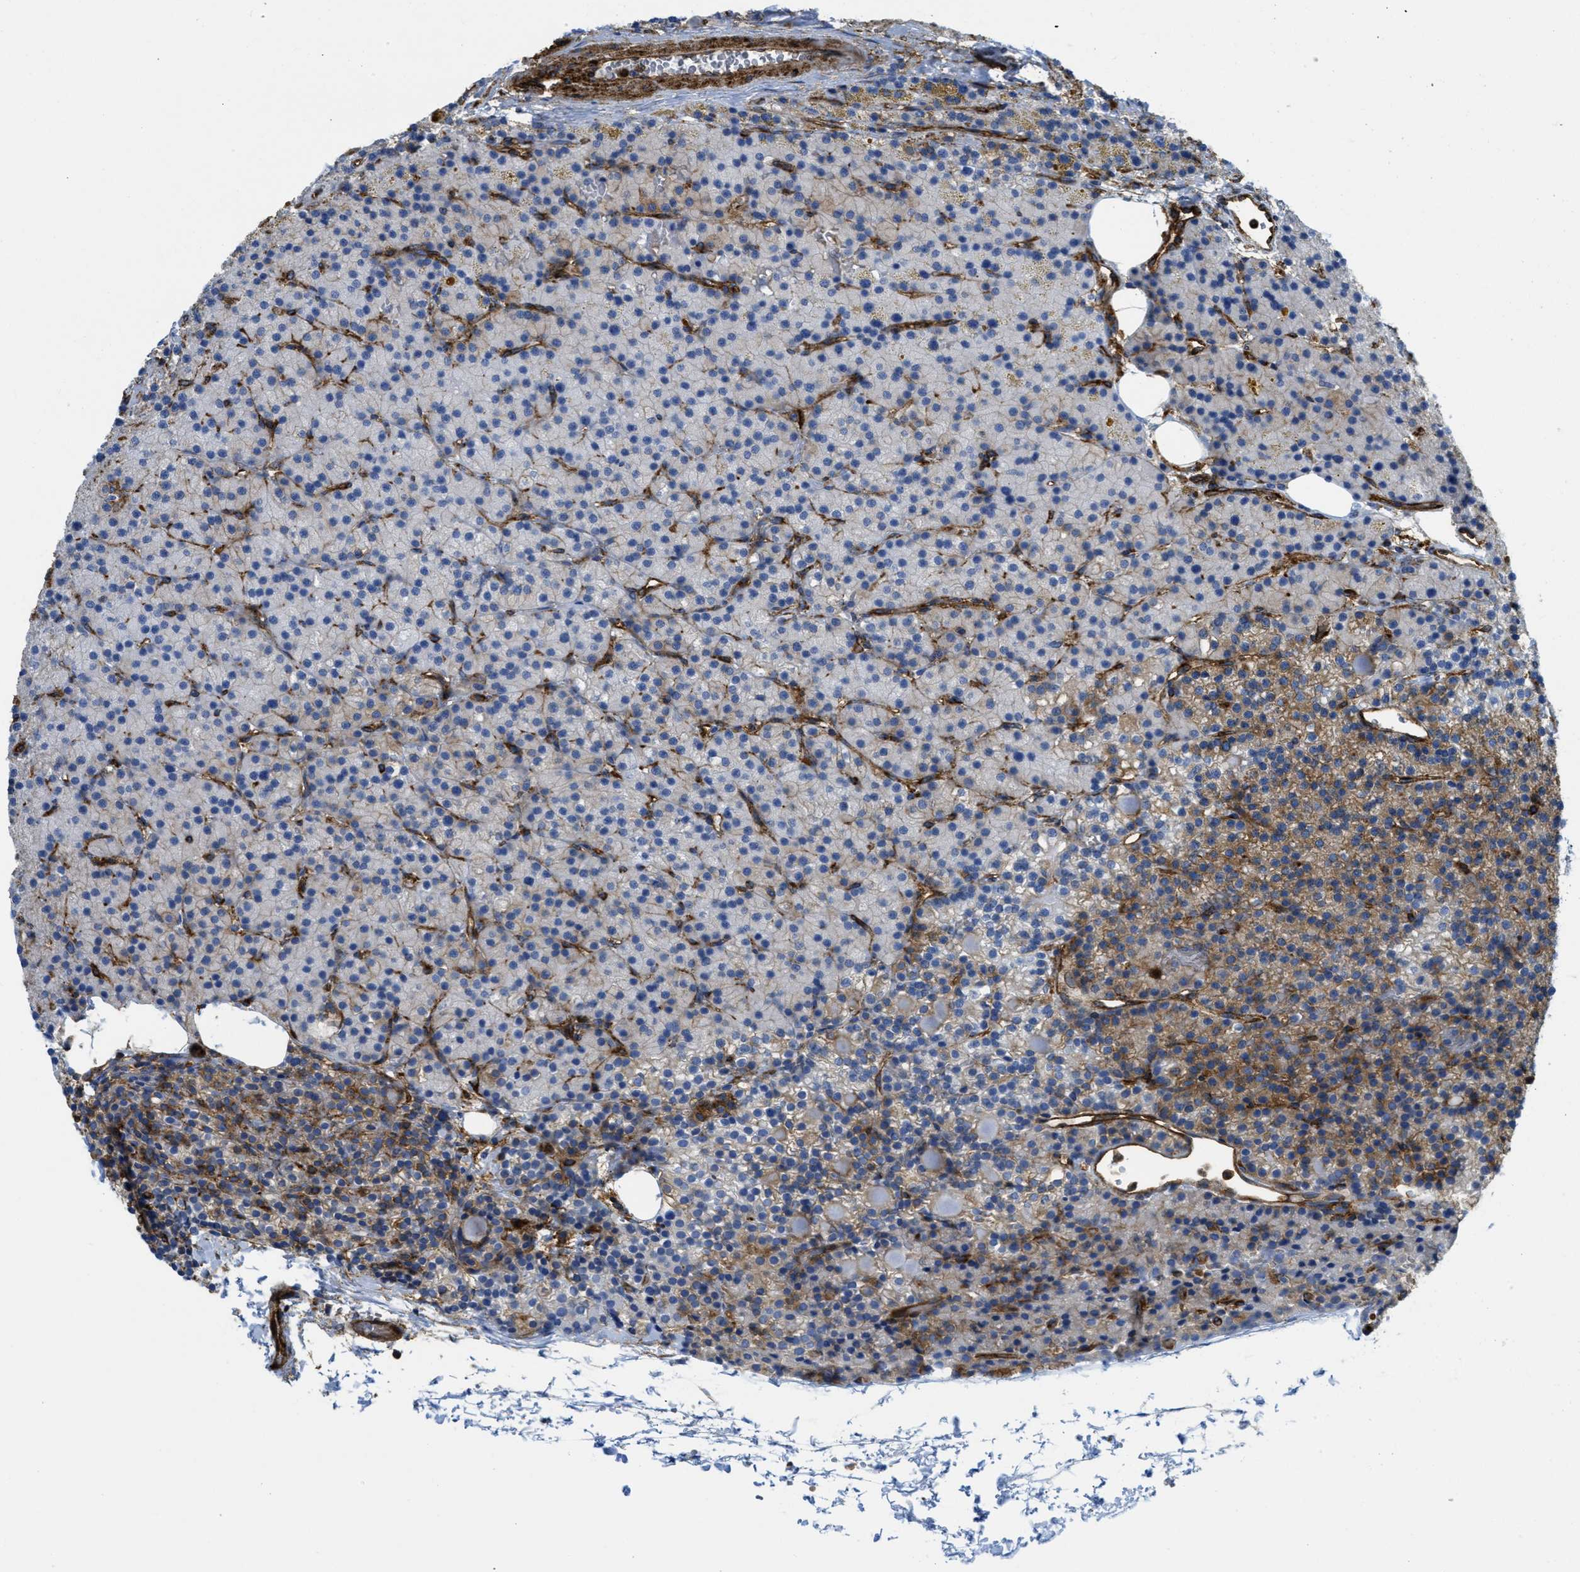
{"staining": {"intensity": "moderate", "quantity": "<25%", "location": "cytoplasmic/membranous"}, "tissue": "parathyroid gland", "cell_type": "Glandular cells", "image_type": "normal", "snomed": [{"axis": "morphology", "description": "Normal tissue, NOS"}, {"axis": "morphology", "description": "Adenoma, NOS"}, {"axis": "topography", "description": "Parathyroid gland"}], "caption": "High-power microscopy captured an IHC photomicrograph of normal parathyroid gland, revealing moderate cytoplasmic/membranous positivity in about <25% of glandular cells. The staining was performed using DAB (3,3'-diaminobenzidine) to visualize the protein expression in brown, while the nuclei were stained in blue with hematoxylin (Magnification: 20x).", "gene": "HIP1", "patient": {"sex": "male", "age": 75}}